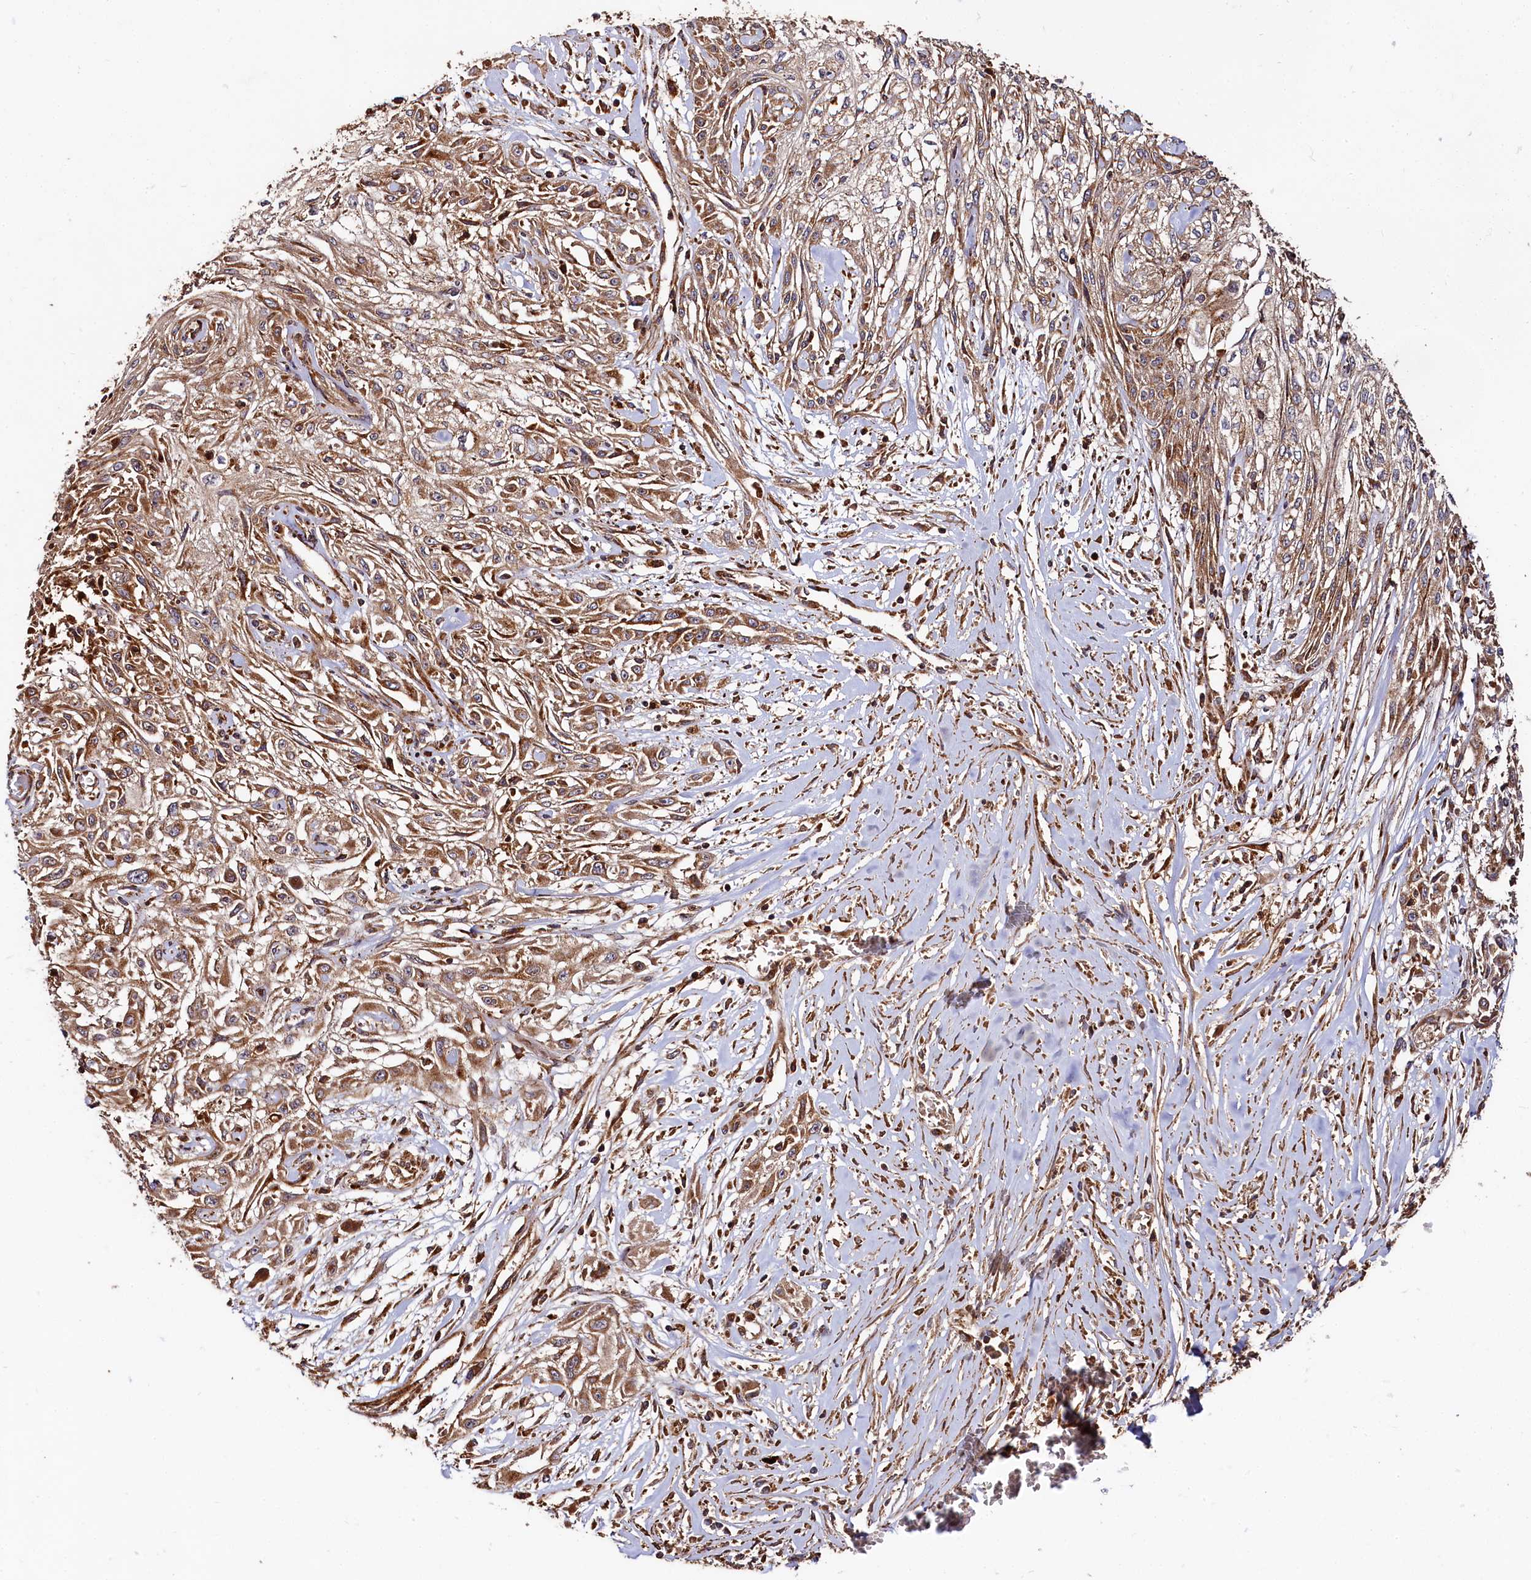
{"staining": {"intensity": "moderate", "quantity": ">75%", "location": "cytoplasmic/membranous"}, "tissue": "skin cancer", "cell_type": "Tumor cells", "image_type": "cancer", "snomed": [{"axis": "morphology", "description": "Squamous cell carcinoma, NOS"}, {"axis": "morphology", "description": "Squamous cell carcinoma, metastatic, NOS"}, {"axis": "topography", "description": "Skin"}, {"axis": "topography", "description": "Lymph node"}], "caption": "Protein expression analysis of metastatic squamous cell carcinoma (skin) displays moderate cytoplasmic/membranous positivity in approximately >75% of tumor cells.", "gene": "WDR73", "patient": {"sex": "male", "age": 75}}